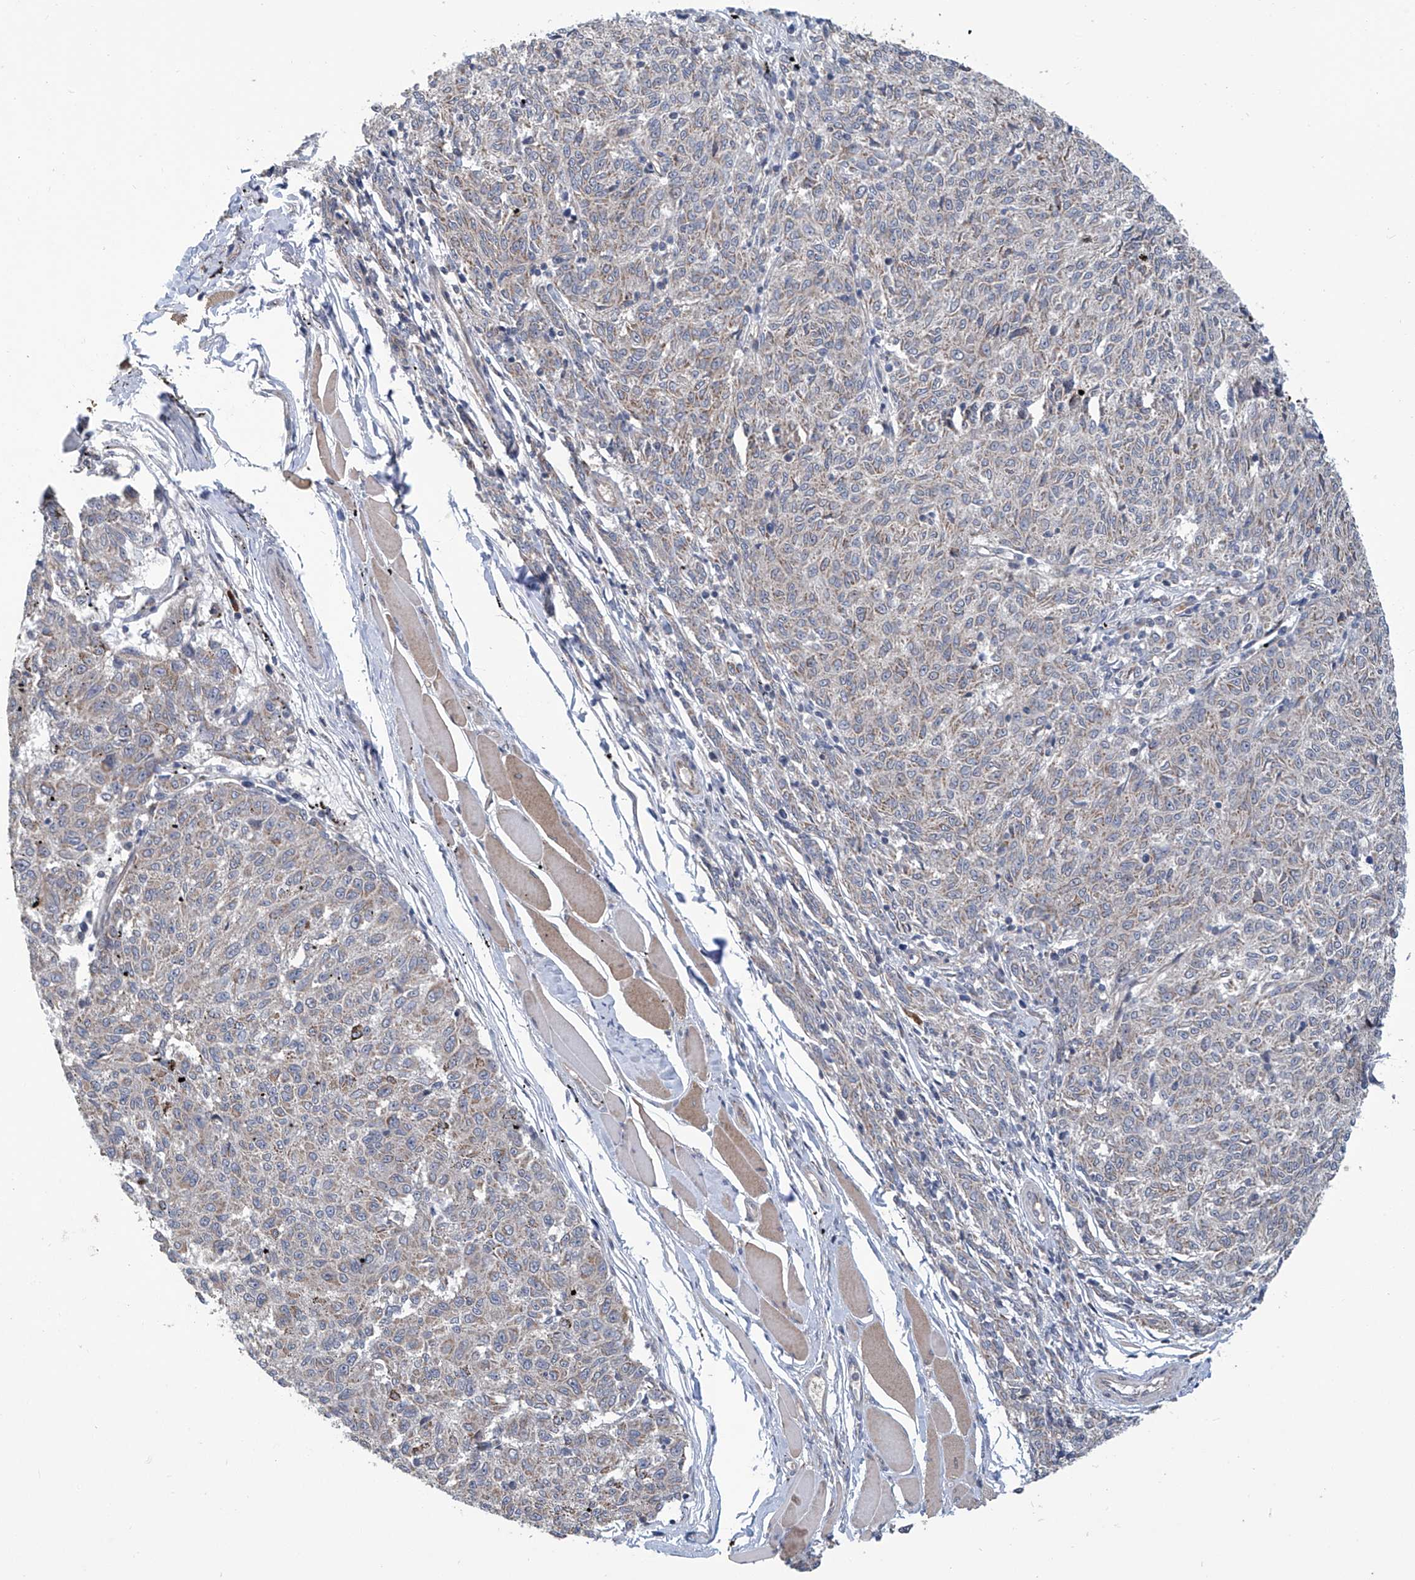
{"staining": {"intensity": "negative", "quantity": "none", "location": "none"}, "tissue": "melanoma", "cell_type": "Tumor cells", "image_type": "cancer", "snomed": [{"axis": "morphology", "description": "Malignant melanoma, NOS"}, {"axis": "topography", "description": "Skin"}], "caption": "Image shows no protein positivity in tumor cells of melanoma tissue.", "gene": "EIF2D", "patient": {"sex": "female", "age": 72}}